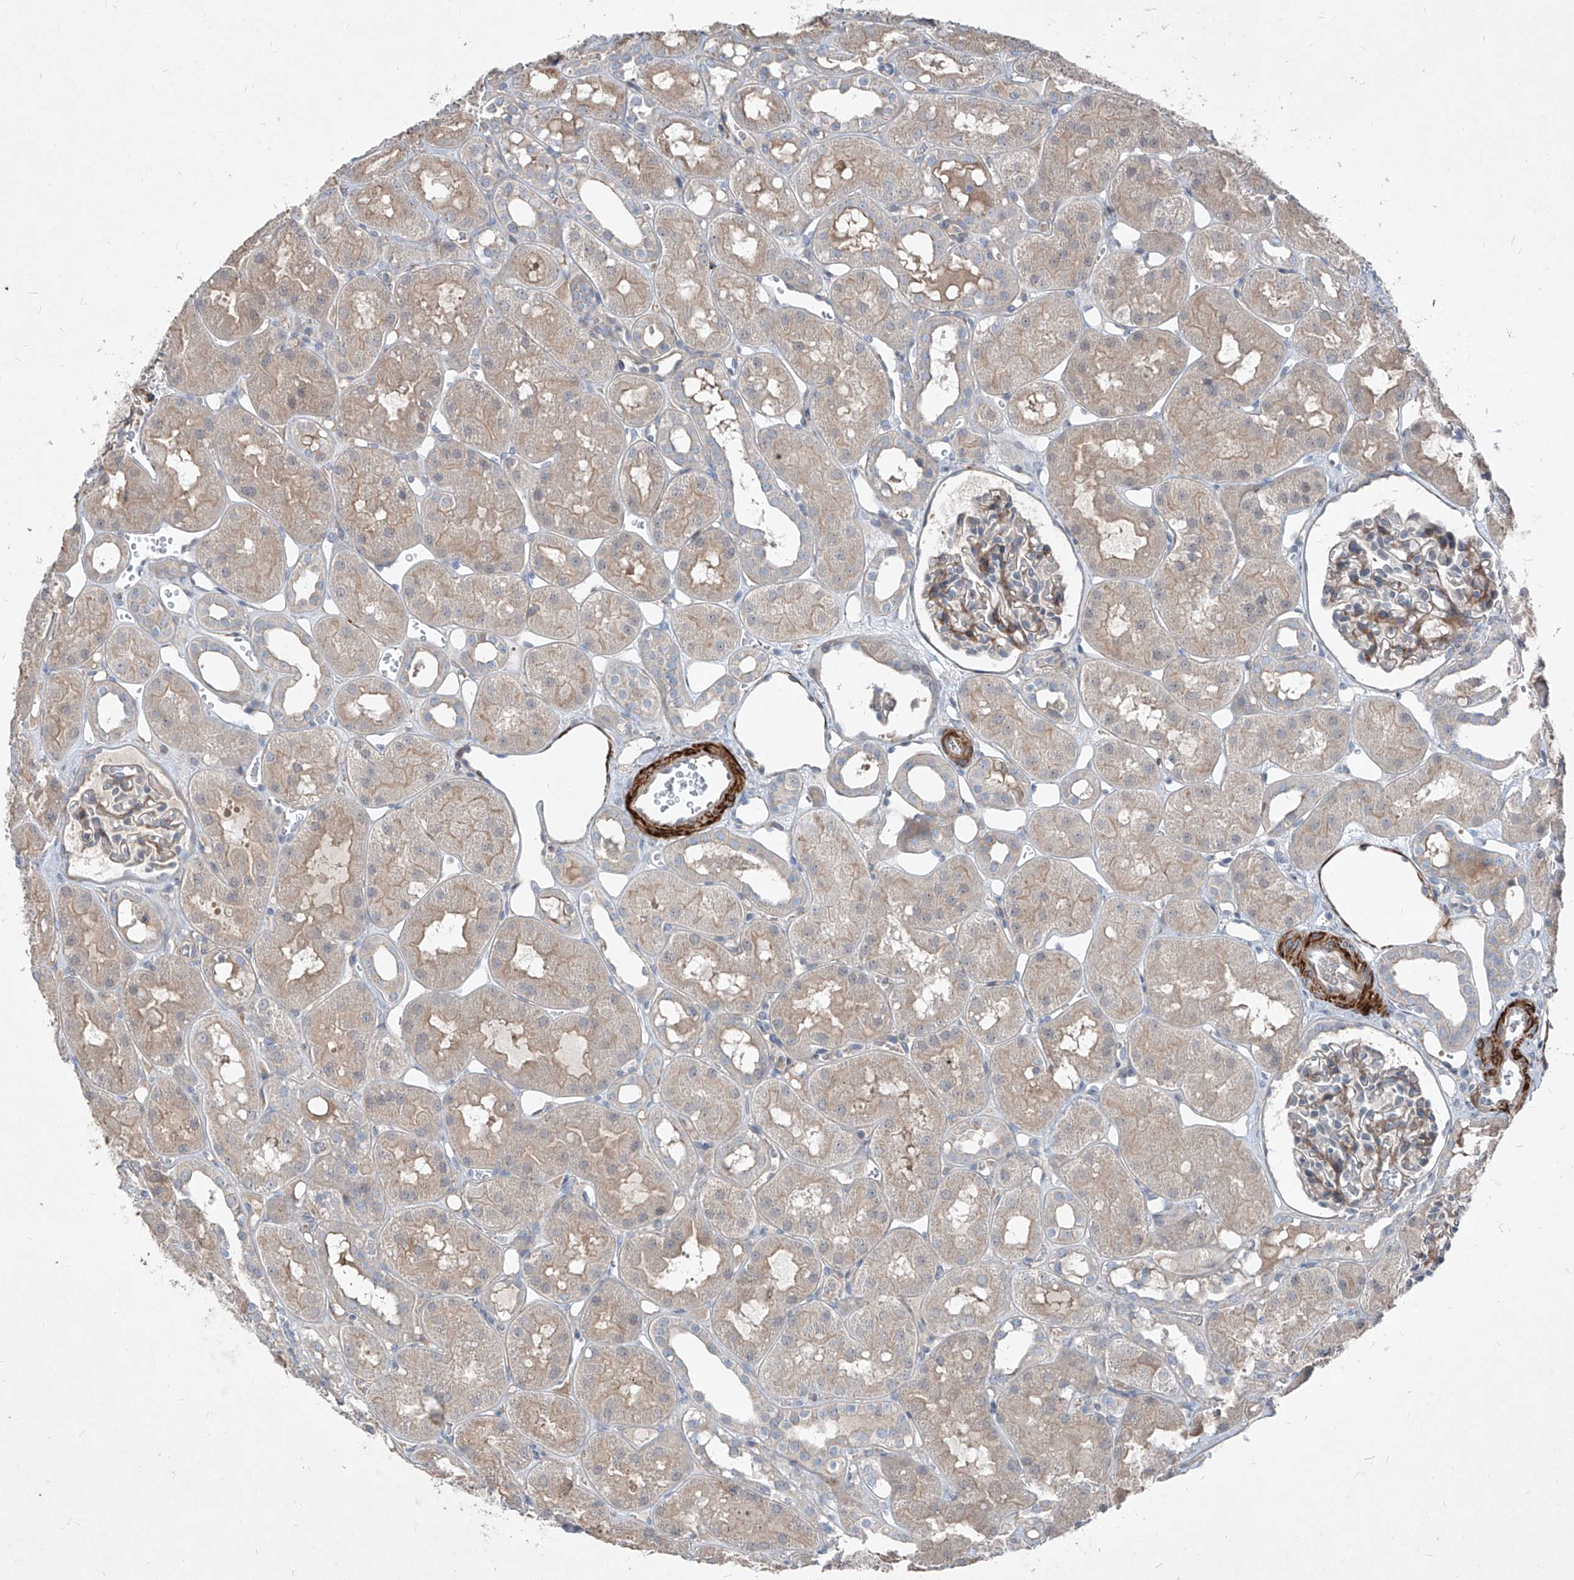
{"staining": {"intensity": "weak", "quantity": "25%-75%", "location": "cytoplasmic/membranous"}, "tissue": "kidney", "cell_type": "Cells in glomeruli", "image_type": "normal", "snomed": [{"axis": "morphology", "description": "Normal tissue, NOS"}, {"axis": "topography", "description": "Kidney"}], "caption": "Protein staining reveals weak cytoplasmic/membranous expression in about 25%-75% of cells in glomeruli in normal kidney.", "gene": "UFD1", "patient": {"sex": "male", "age": 16}}